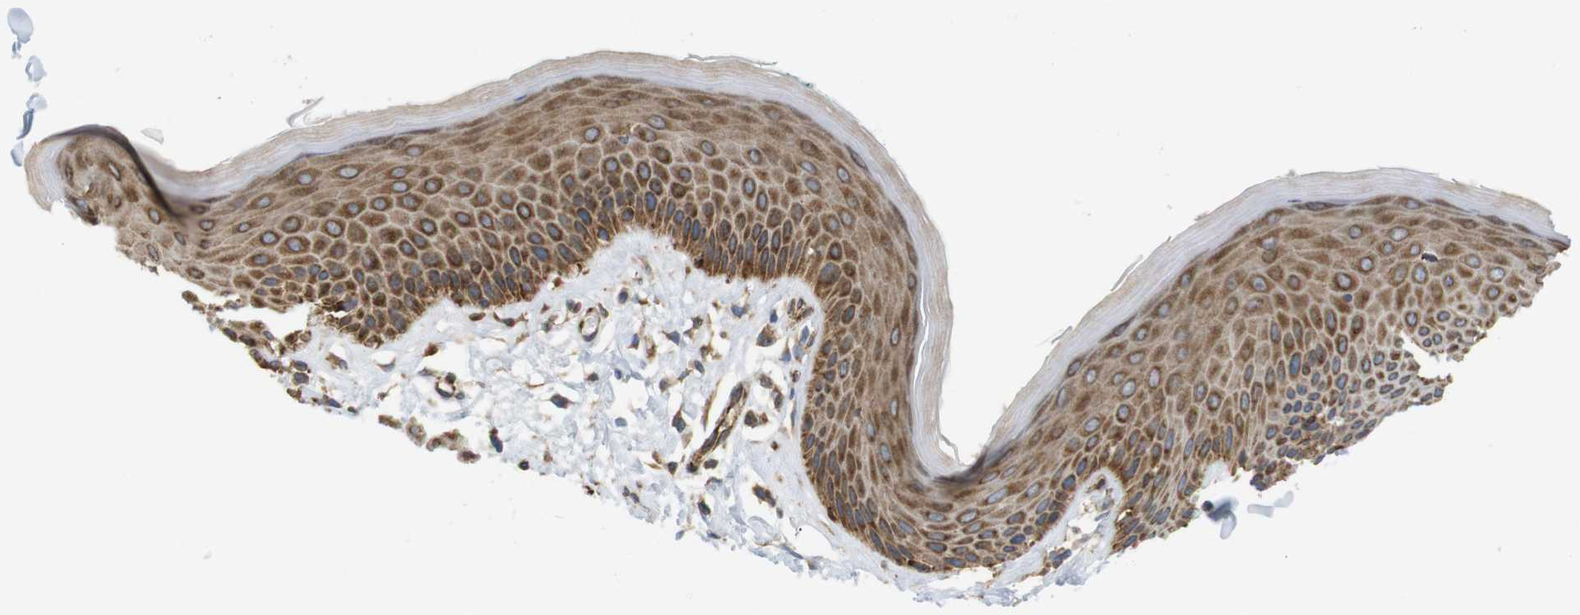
{"staining": {"intensity": "moderate", "quantity": ">75%", "location": "cytoplasmic/membranous"}, "tissue": "skin", "cell_type": "Epidermal cells", "image_type": "normal", "snomed": [{"axis": "morphology", "description": "Normal tissue, NOS"}, {"axis": "topography", "description": "Vulva"}], "caption": "Immunohistochemical staining of normal skin demonstrates moderate cytoplasmic/membranous protein staining in approximately >75% of epidermal cells.", "gene": "PCNX2", "patient": {"sex": "female", "age": 73}}